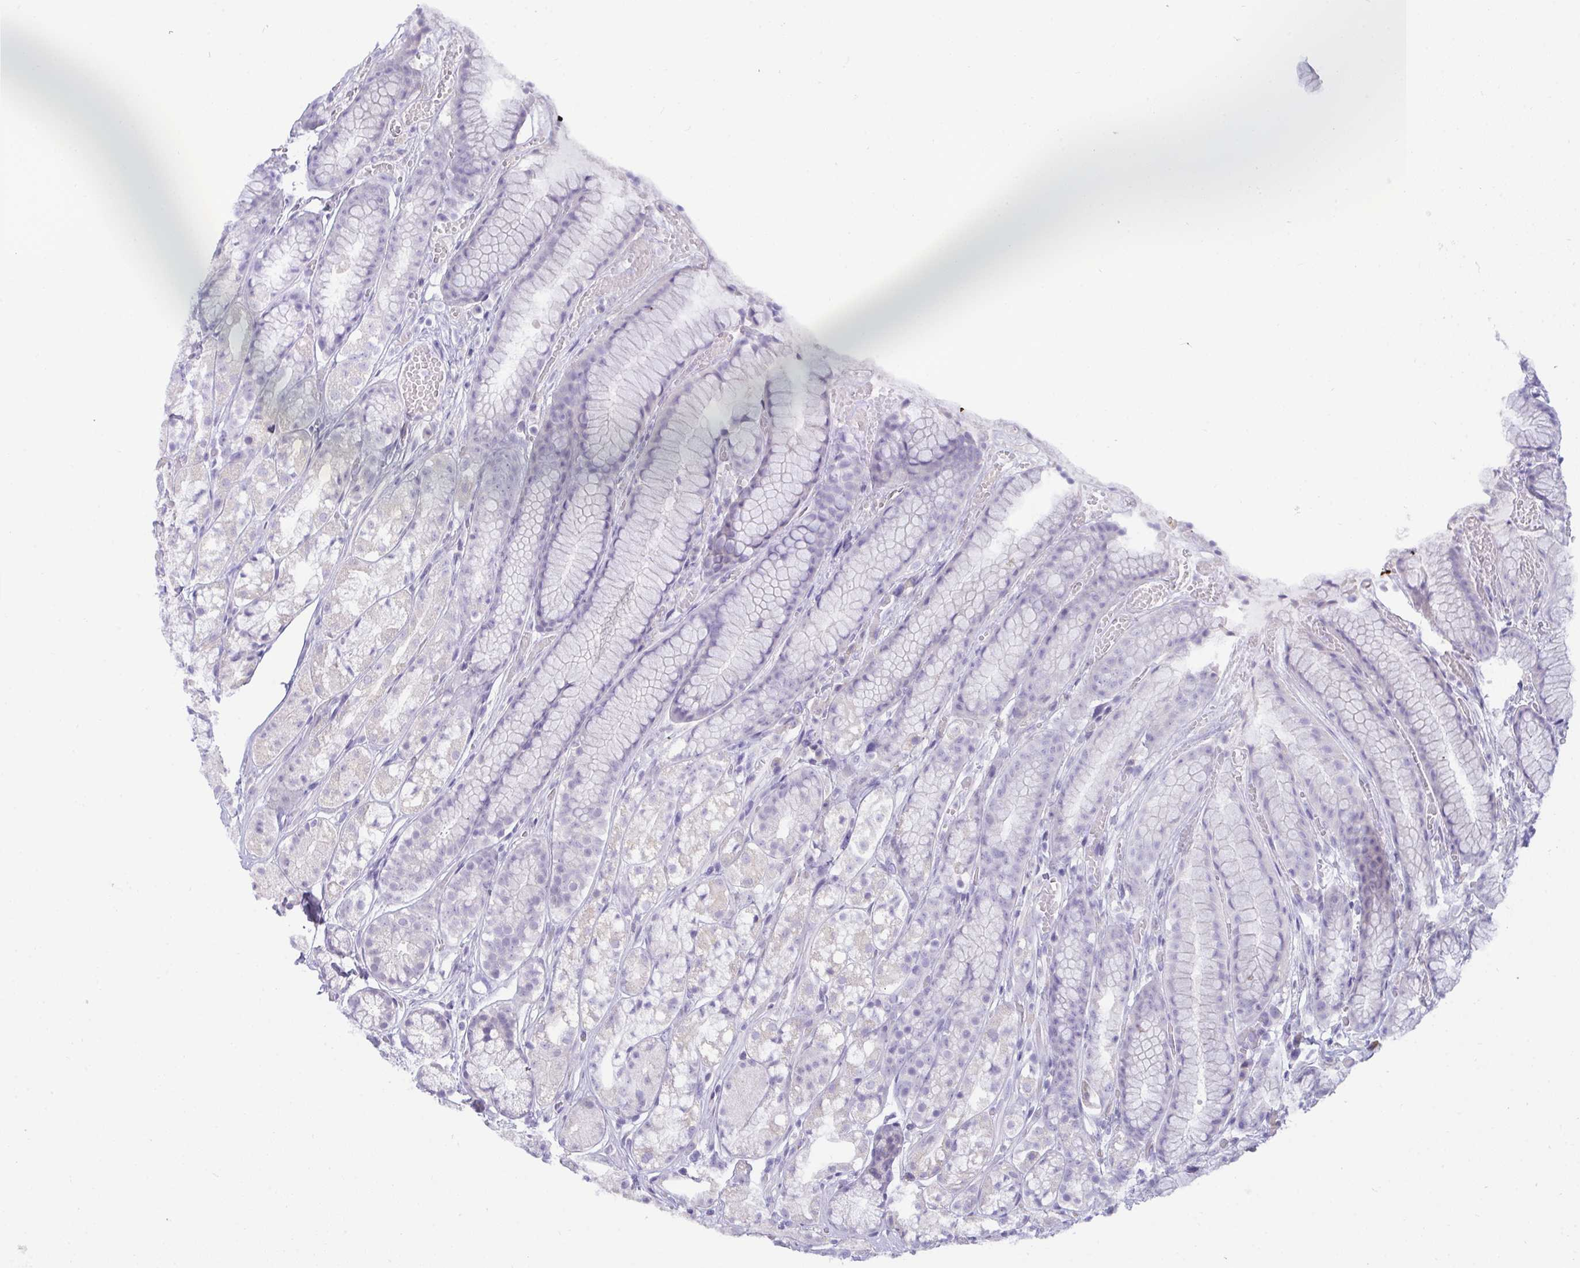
{"staining": {"intensity": "negative", "quantity": "none", "location": "none"}, "tissue": "stomach", "cell_type": "Glandular cells", "image_type": "normal", "snomed": [{"axis": "morphology", "description": "Normal tissue, NOS"}, {"axis": "topography", "description": "Smooth muscle"}, {"axis": "topography", "description": "Stomach"}], "caption": "High power microscopy micrograph of an immunohistochemistry (IHC) histopathology image of unremarkable stomach, revealing no significant staining in glandular cells.", "gene": "SEMA6B", "patient": {"sex": "male", "age": 70}}